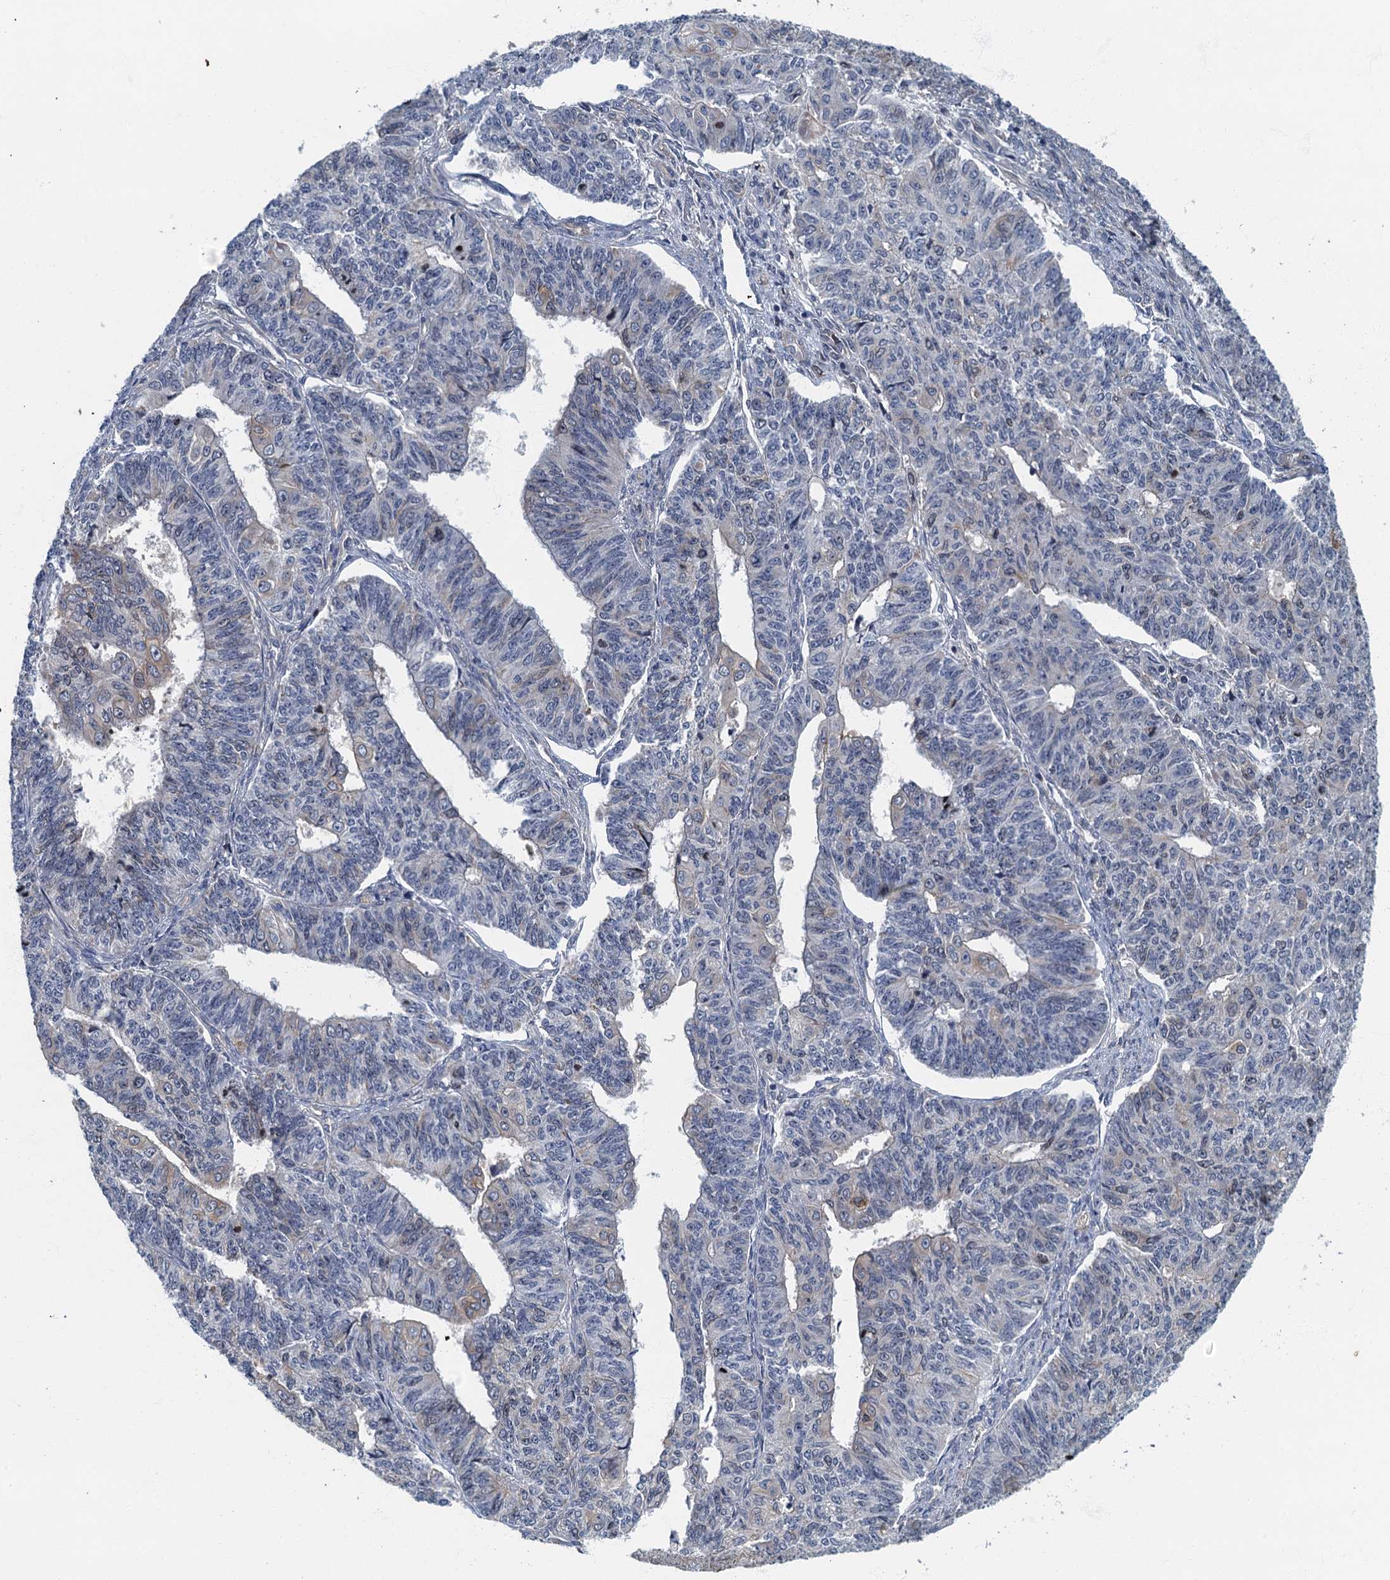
{"staining": {"intensity": "negative", "quantity": "none", "location": "none"}, "tissue": "endometrial cancer", "cell_type": "Tumor cells", "image_type": "cancer", "snomed": [{"axis": "morphology", "description": "Adenocarcinoma, NOS"}, {"axis": "topography", "description": "Endometrium"}], "caption": "Immunohistochemical staining of adenocarcinoma (endometrial) shows no significant positivity in tumor cells.", "gene": "CKAP2L", "patient": {"sex": "female", "age": 32}}